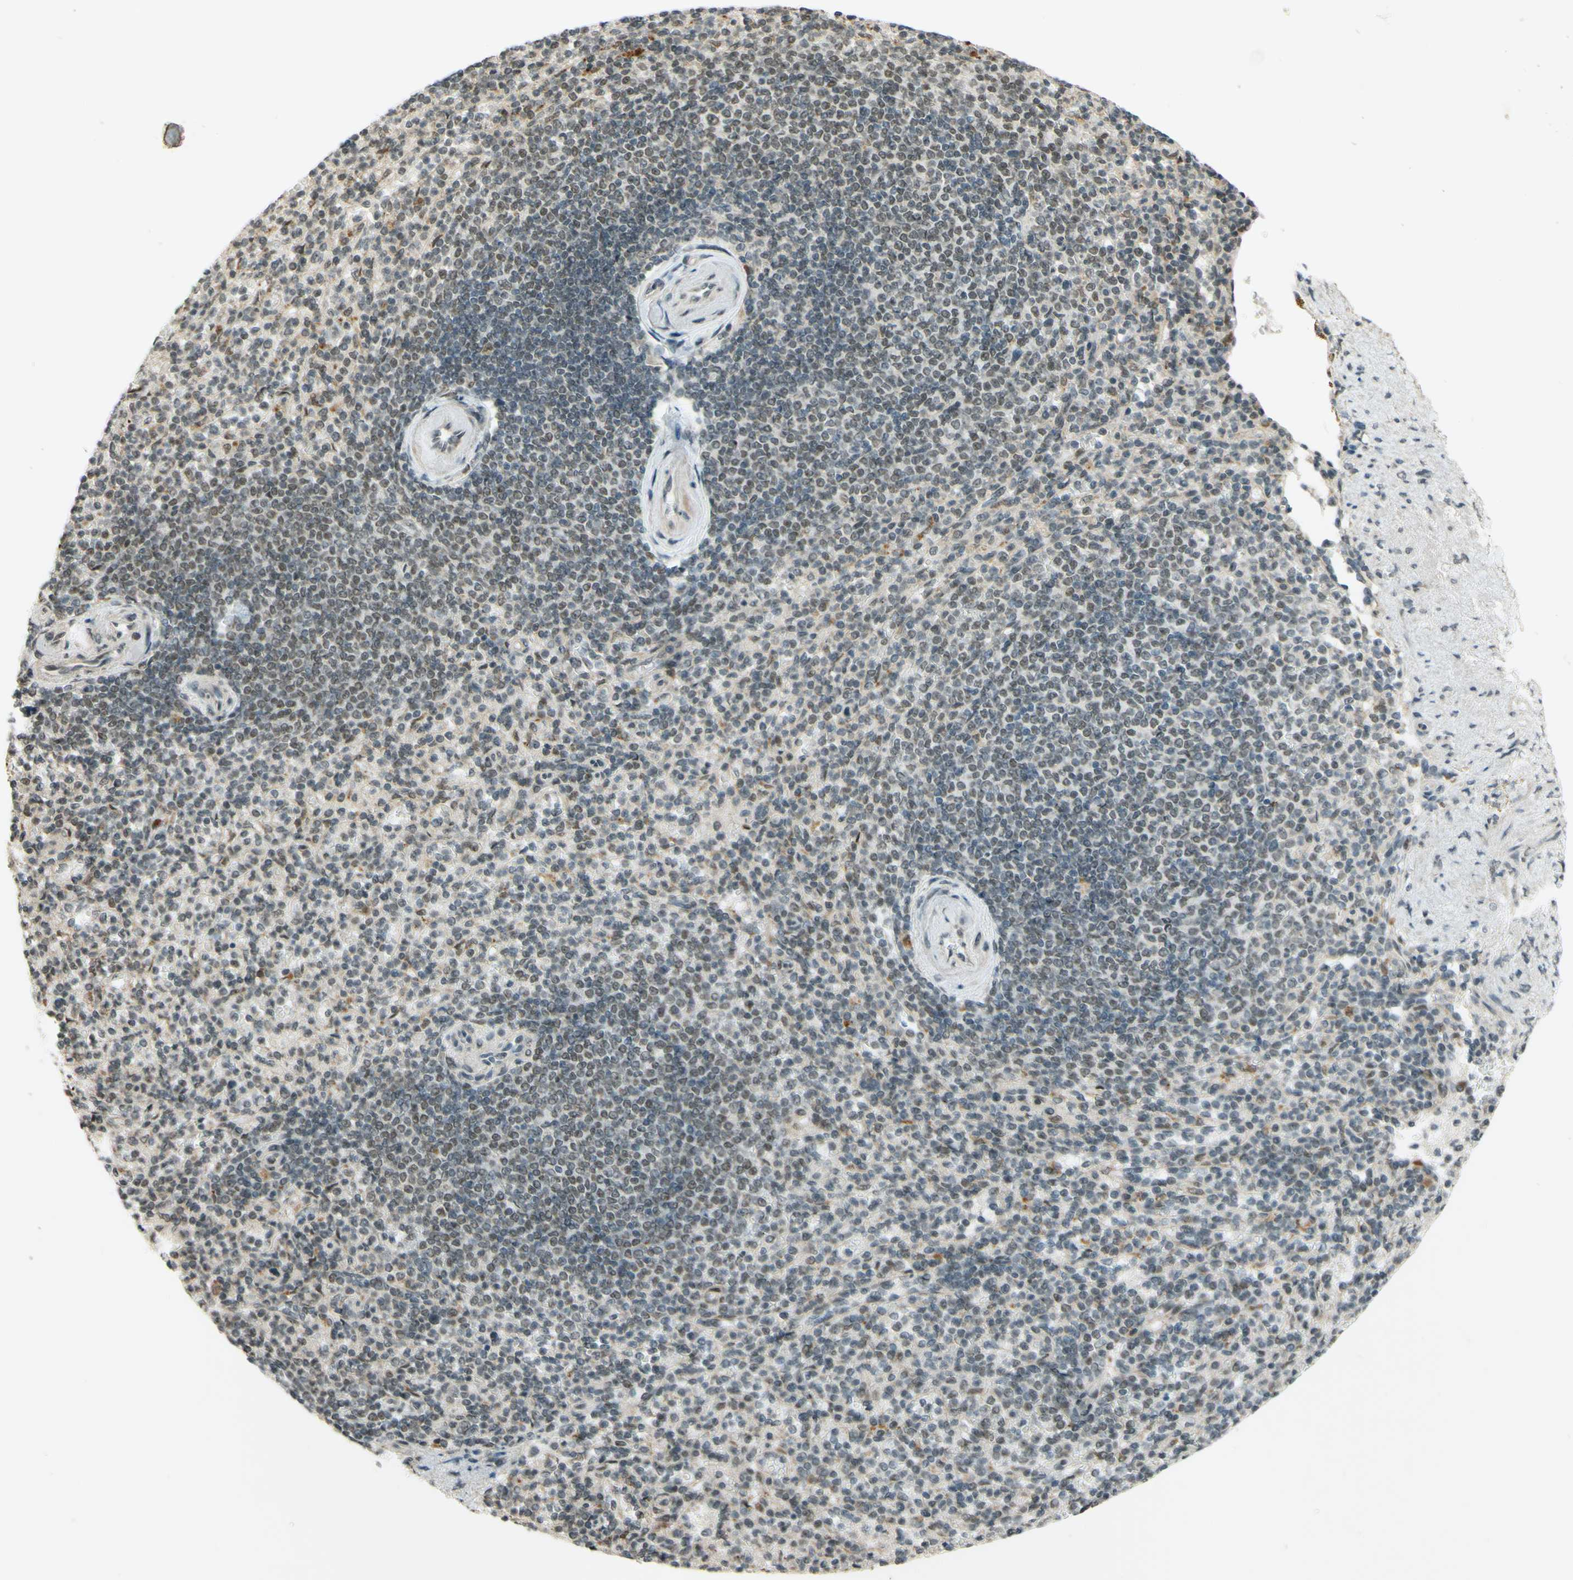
{"staining": {"intensity": "moderate", "quantity": "25%-75%", "location": "cytoplasmic/membranous"}, "tissue": "spleen", "cell_type": "Cells in red pulp", "image_type": "normal", "snomed": [{"axis": "morphology", "description": "Normal tissue, NOS"}, {"axis": "topography", "description": "Spleen"}], "caption": "Protein expression analysis of normal human spleen reveals moderate cytoplasmic/membranous expression in about 25%-75% of cells in red pulp. Using DAB (3,3'-diaminobenzidine) (brown) and hematoxylin (blue) stains, captured at high magnification using brightfield microscopy.", "gene": "SMARCB1", "patient": {"sex": "female", "age": 74}}